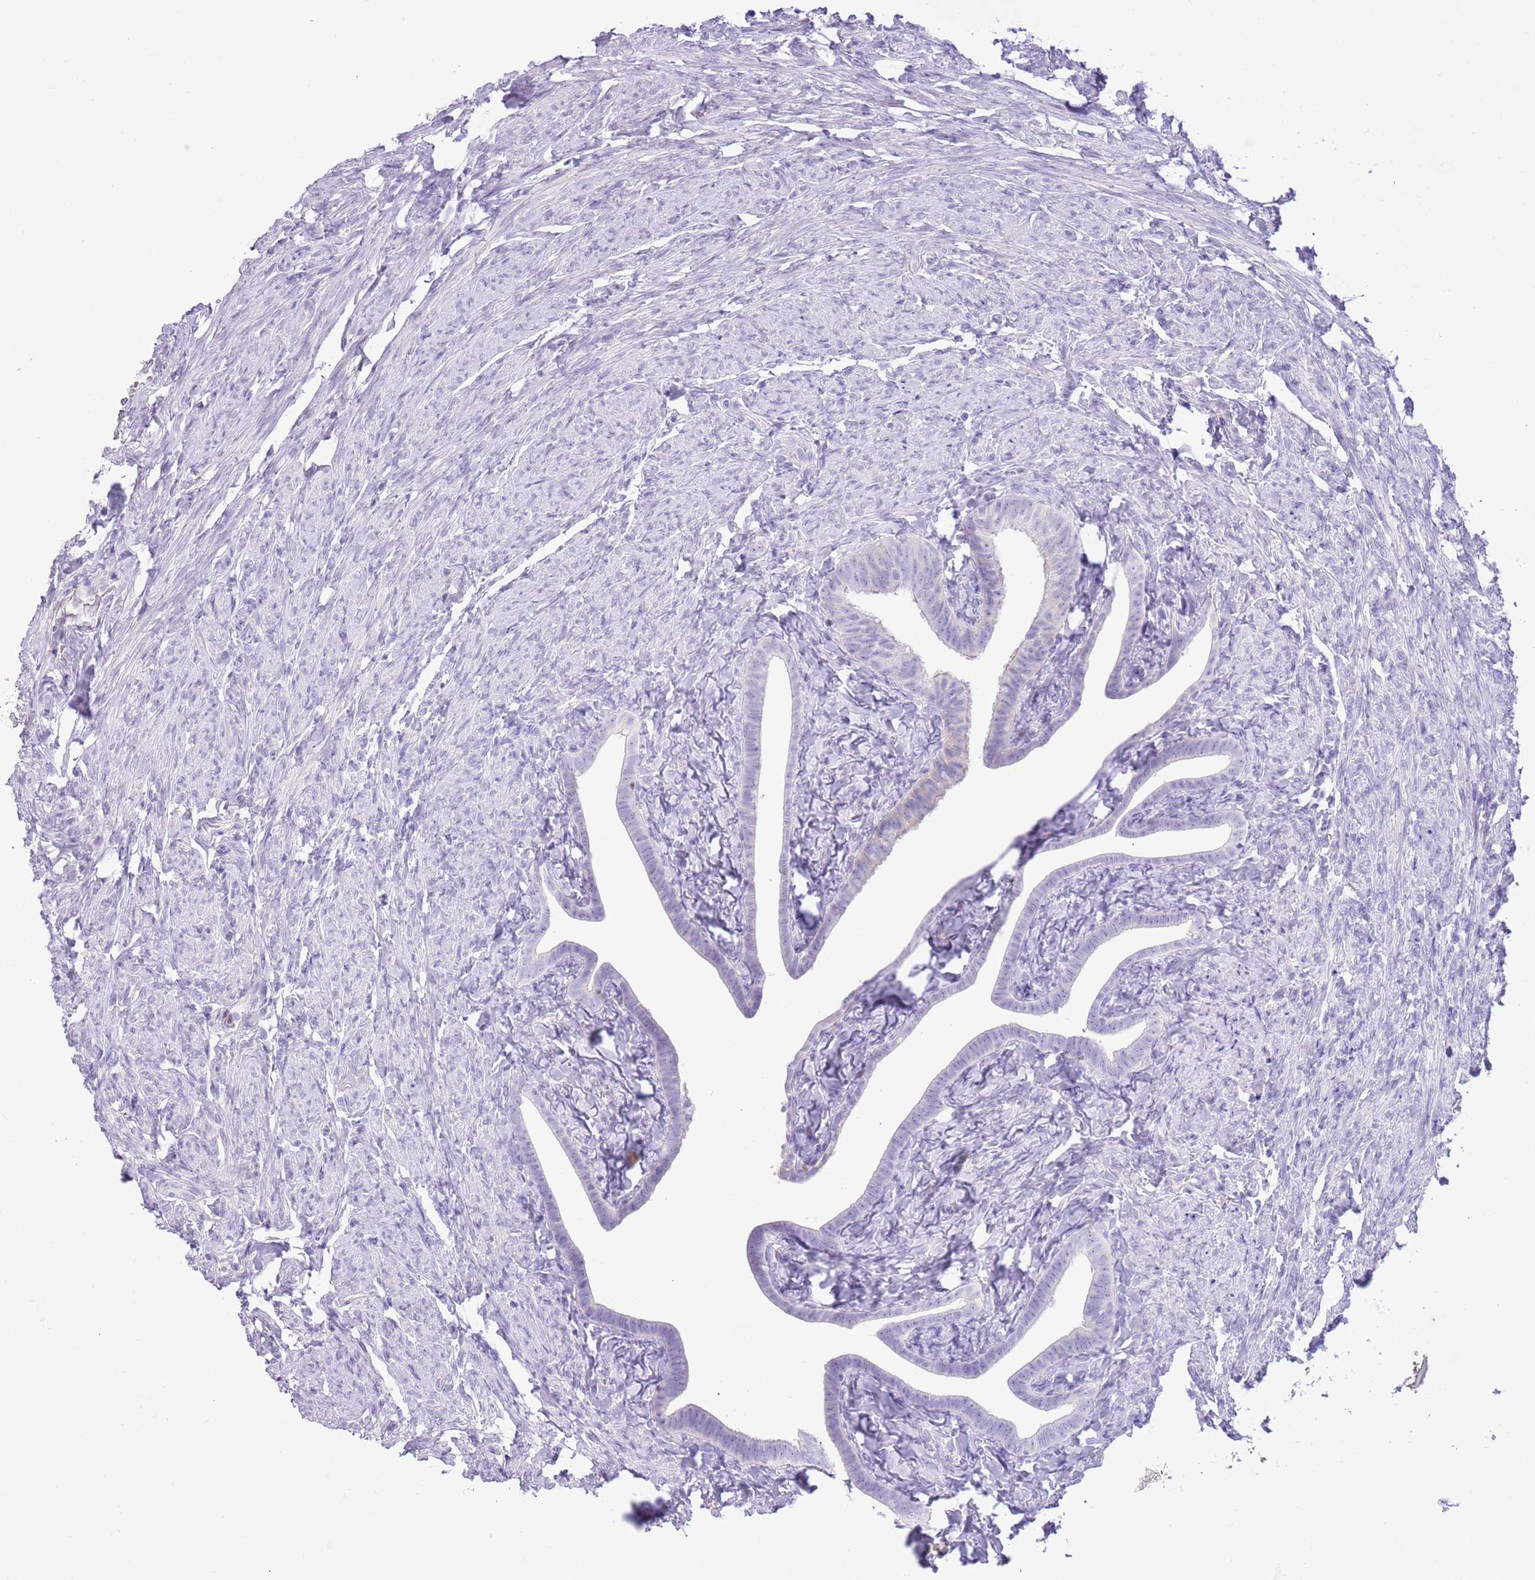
{"staining": {"intensity": "negative", "quantity": "none", "location": "none"}, "tissue": "fallopian tube", "cell_type": "Glandular cells", "image_type": "normal", "snomed": [{"axis": "morphology", "description": "Normal tissue, NOS"}, {"axis": "topography", "description": "Fallopian tube"}], "caption": "IHC of unremarkable human fallopian tube demonstrates no staining in glandular cells. The staining is performed using DAB brown chromogen with nuclei counter-stained in using hematoxylin.", "gene": "BCL11B", "patient": {"sex": "female", "age": 69}}